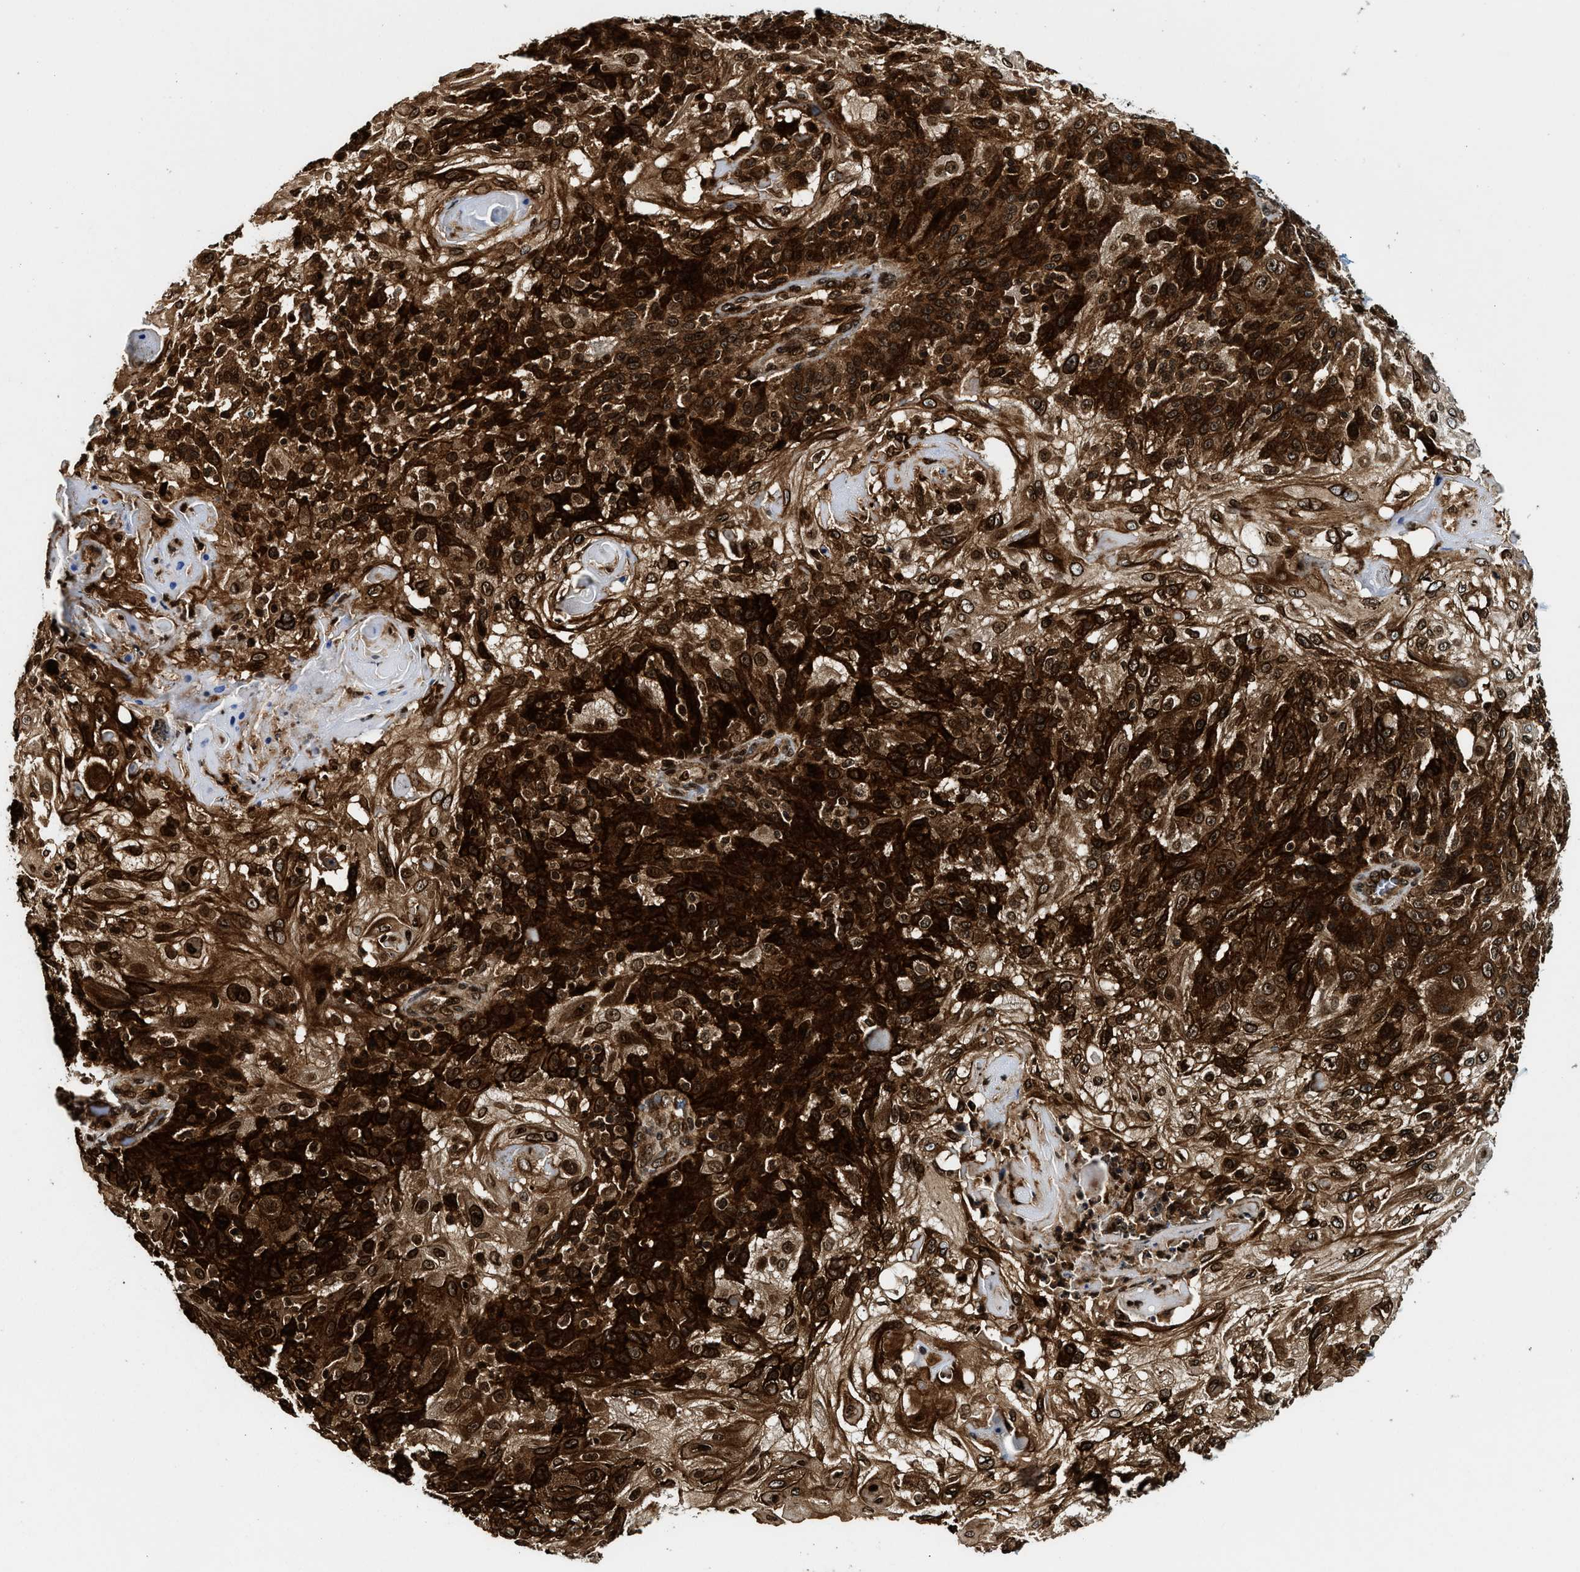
{"staining": {"intensity": "strong", "quantity": ">75%", "location": "cytoplasmic/membranous,nuclear"}, "tissue": "skin cancer", "cell_type": "Tumor cells", "image_type": "cancer", "snomed": [{"axis": "morphology", "description": "Normal tissue, NOS"}, {"axis": "morphology", "description": "Squamous cell carcinoma, NOS"}, {"axis": "topography", "description": "Skin"}], "caption": "Approximately >75% of tumor cells in human skin cancer (squamous cell carcinoma) demonstrate strong cytoplasmic/membranous and nuclear protein positivity as visualized by brown immunohistochemical staining.", "gene": "MDM2", "patient": {"sex": "female", "age": 83}}